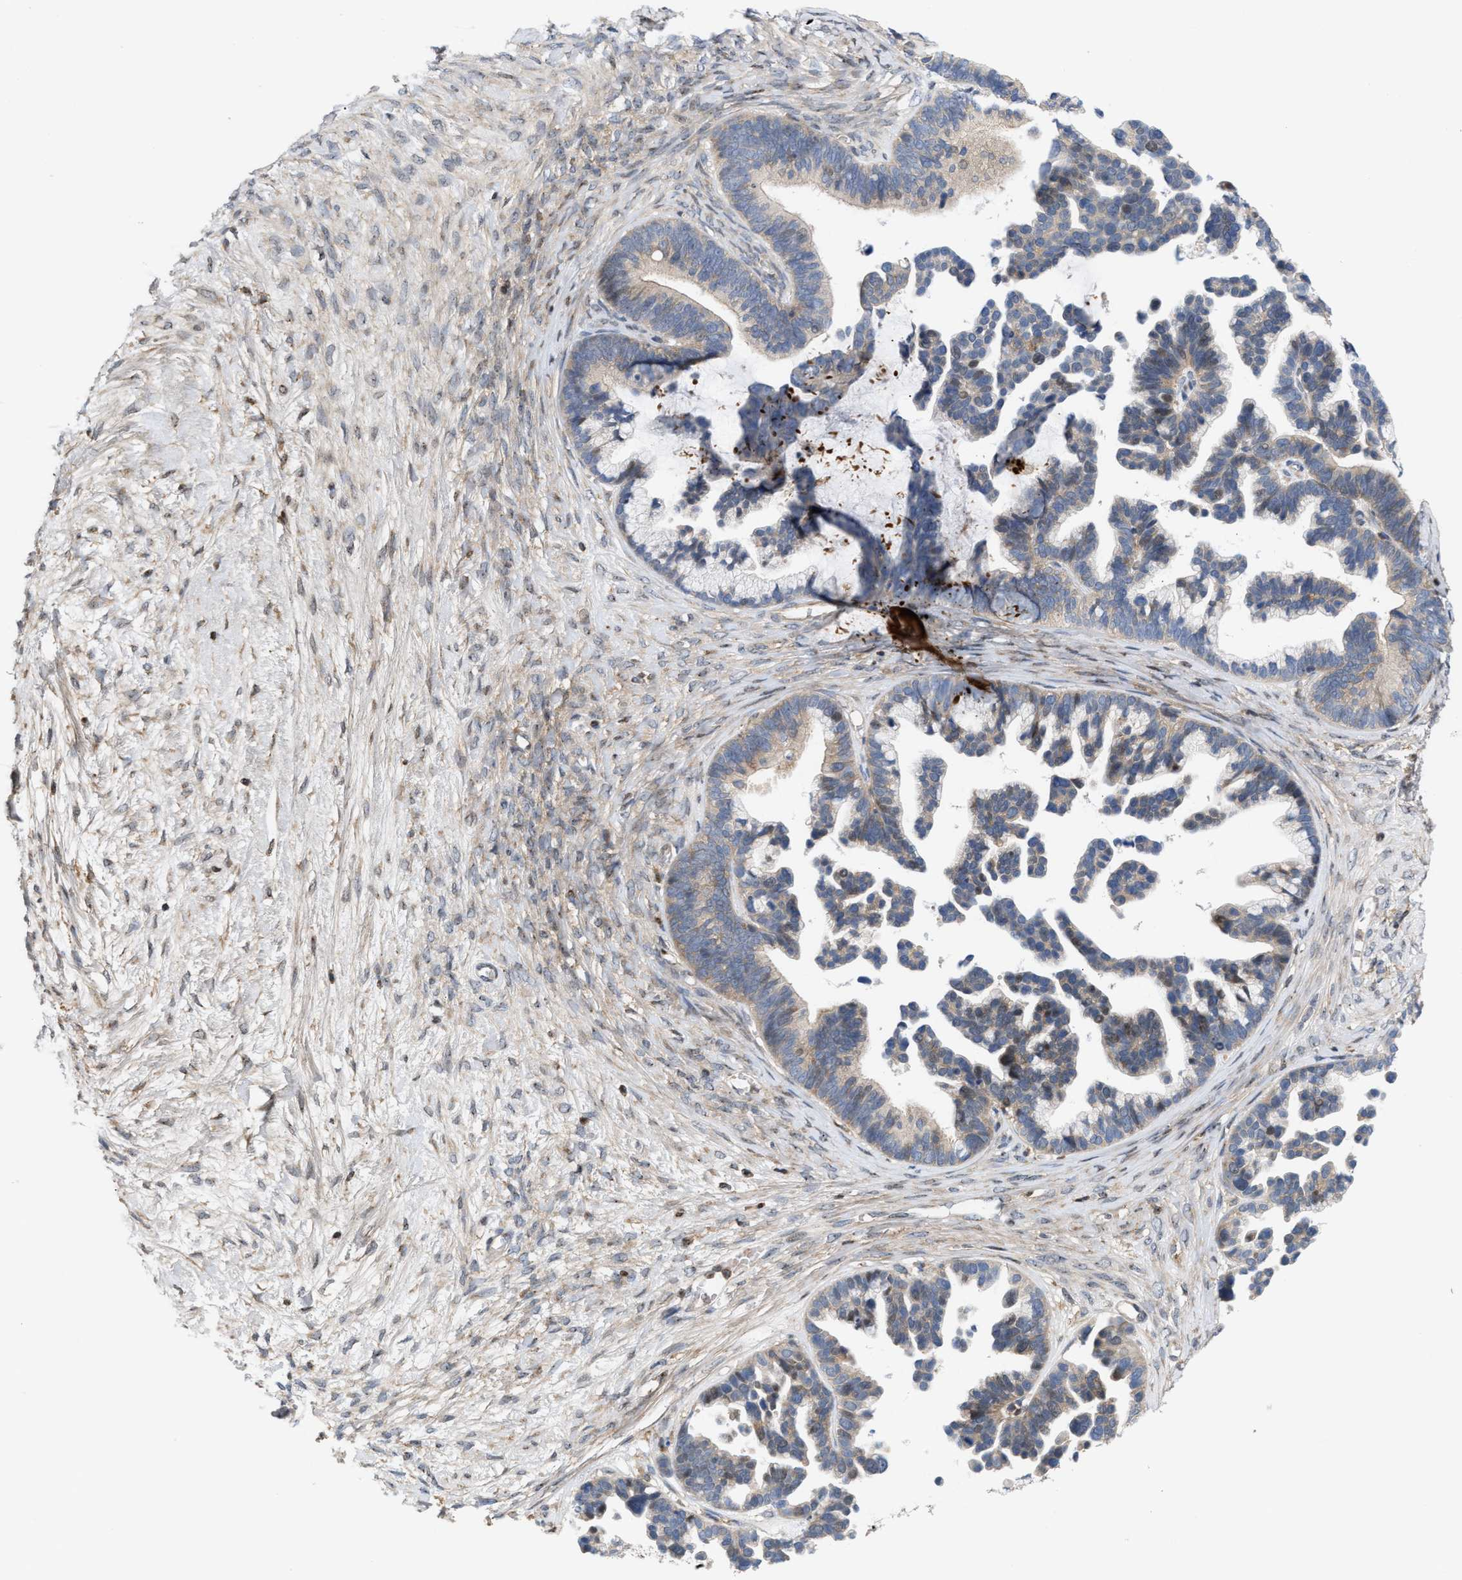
{"staining": {"intensity": "weak", "quantity": "25%-75%", "location": "cytoplasmic/membranous"}, "tissue": "ovarian cancer", "cell_type": "Tumor cells", "image_type": "cancer", "snomed": [{"axis": "morphology", "description": "Cystadenocarcinoma, serous, NOS"}, {"axis": "topography", "description": "Ovary"}], "caption": "A low amount of weak cytoplasmic/membranous staining is identified in about 25%-75% of tumor cells in serous cystadenocarcinoma (ovarian) tissue.", "gene": "DBNL", "patient": {"sex": "female", "age": 56}}